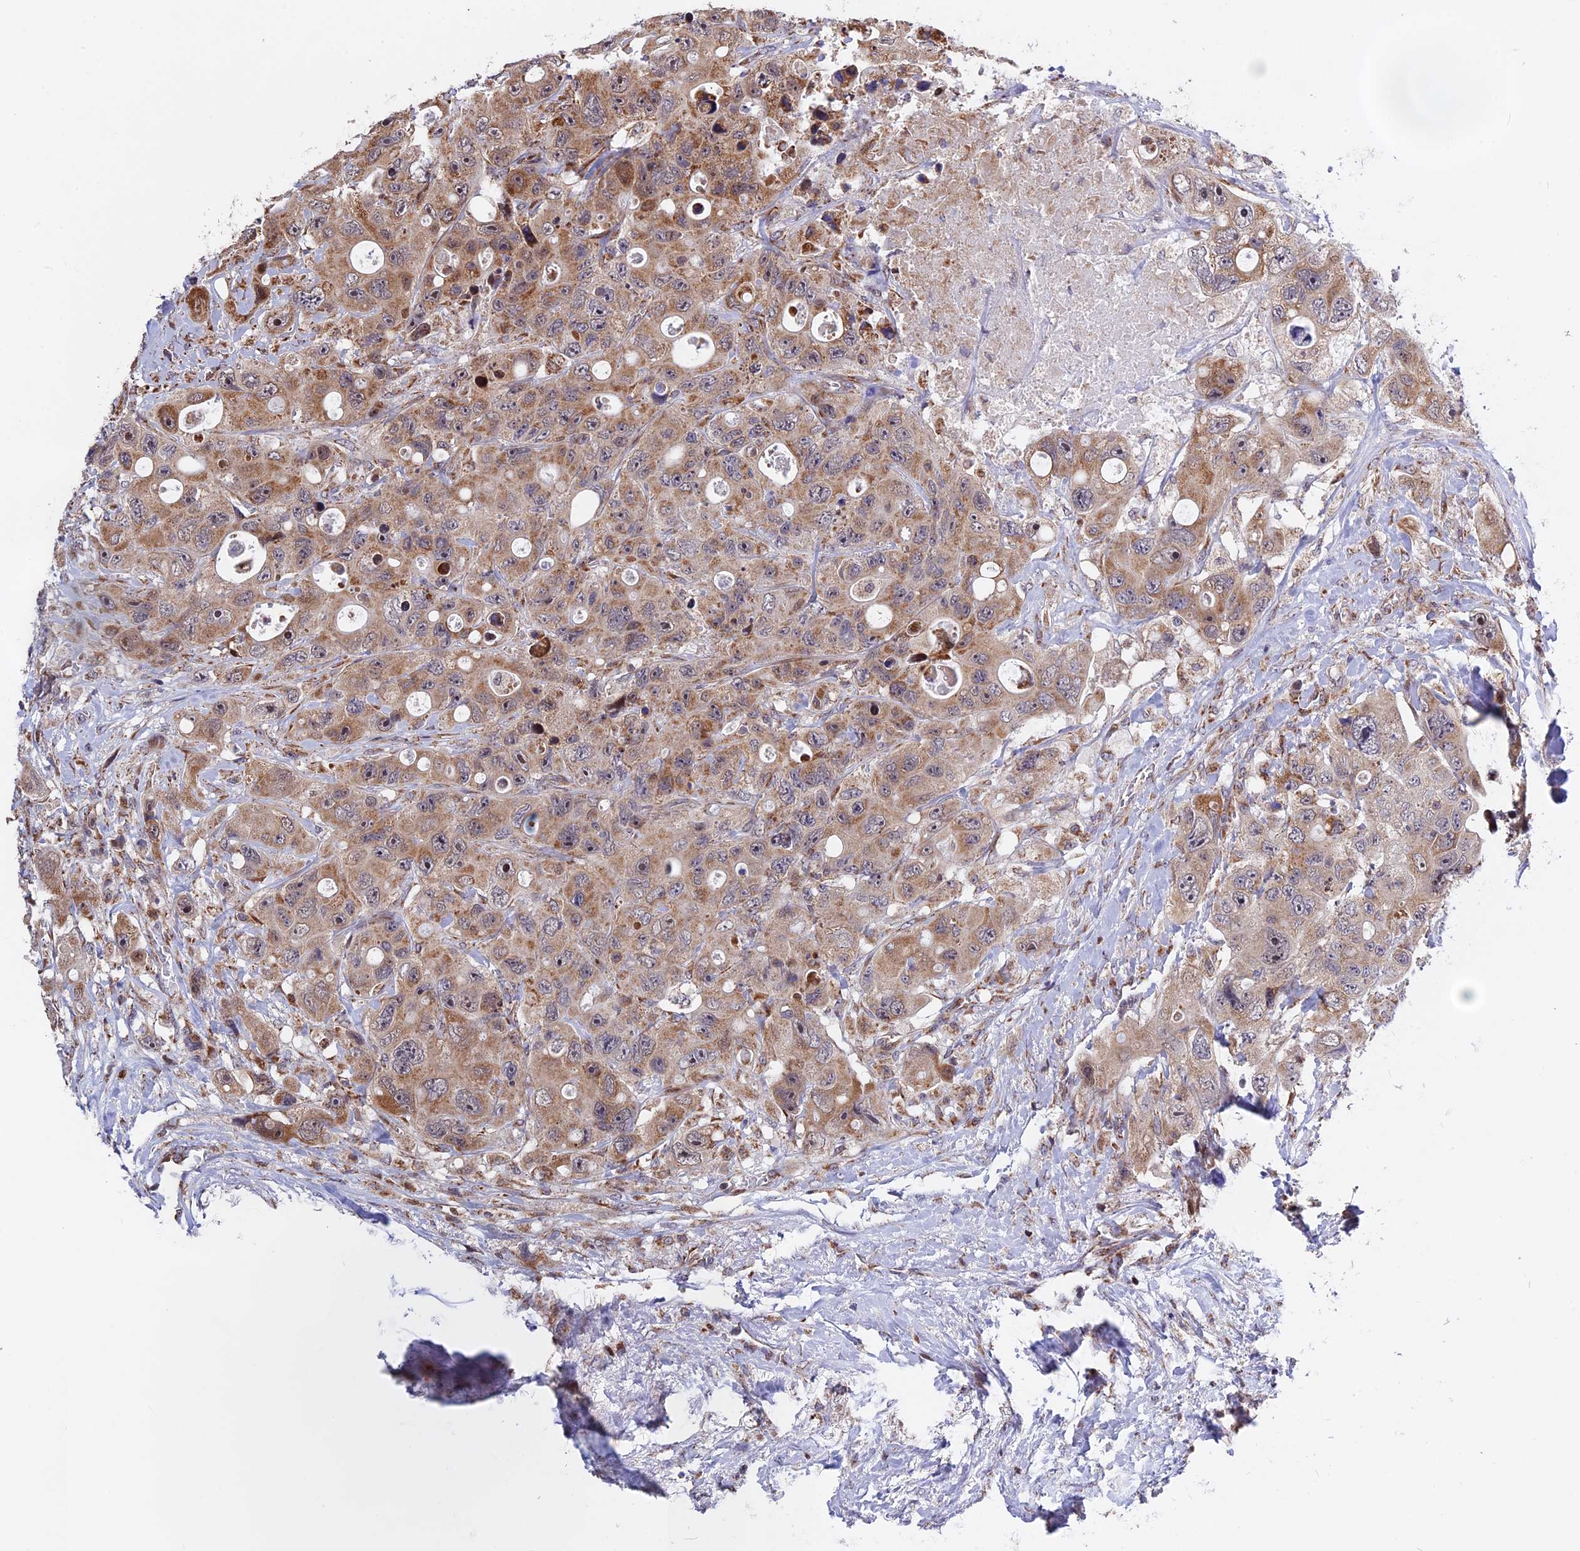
{"staining": {"intensity": "moderate", "quantity": ">75%", "location": "cytoplasmic/membranous"}, "tissue": "colorectal cancer", "cell_type": "Tumor cells", "image_type": "cancer", "snomed": [{"axis": "morphology", "description": "Adenocarcinoma, NOS"}, {"axis": "topography", "description": "Colon"}], "caption": "This photomicrograph reveals IHC staining of colorectal cancer, with medium moderate cytoplasmic/membranous positivity in about >75% of tumor cells.", "gene": "FAM174C", "patient": {"sex": "female", "age": 46}}